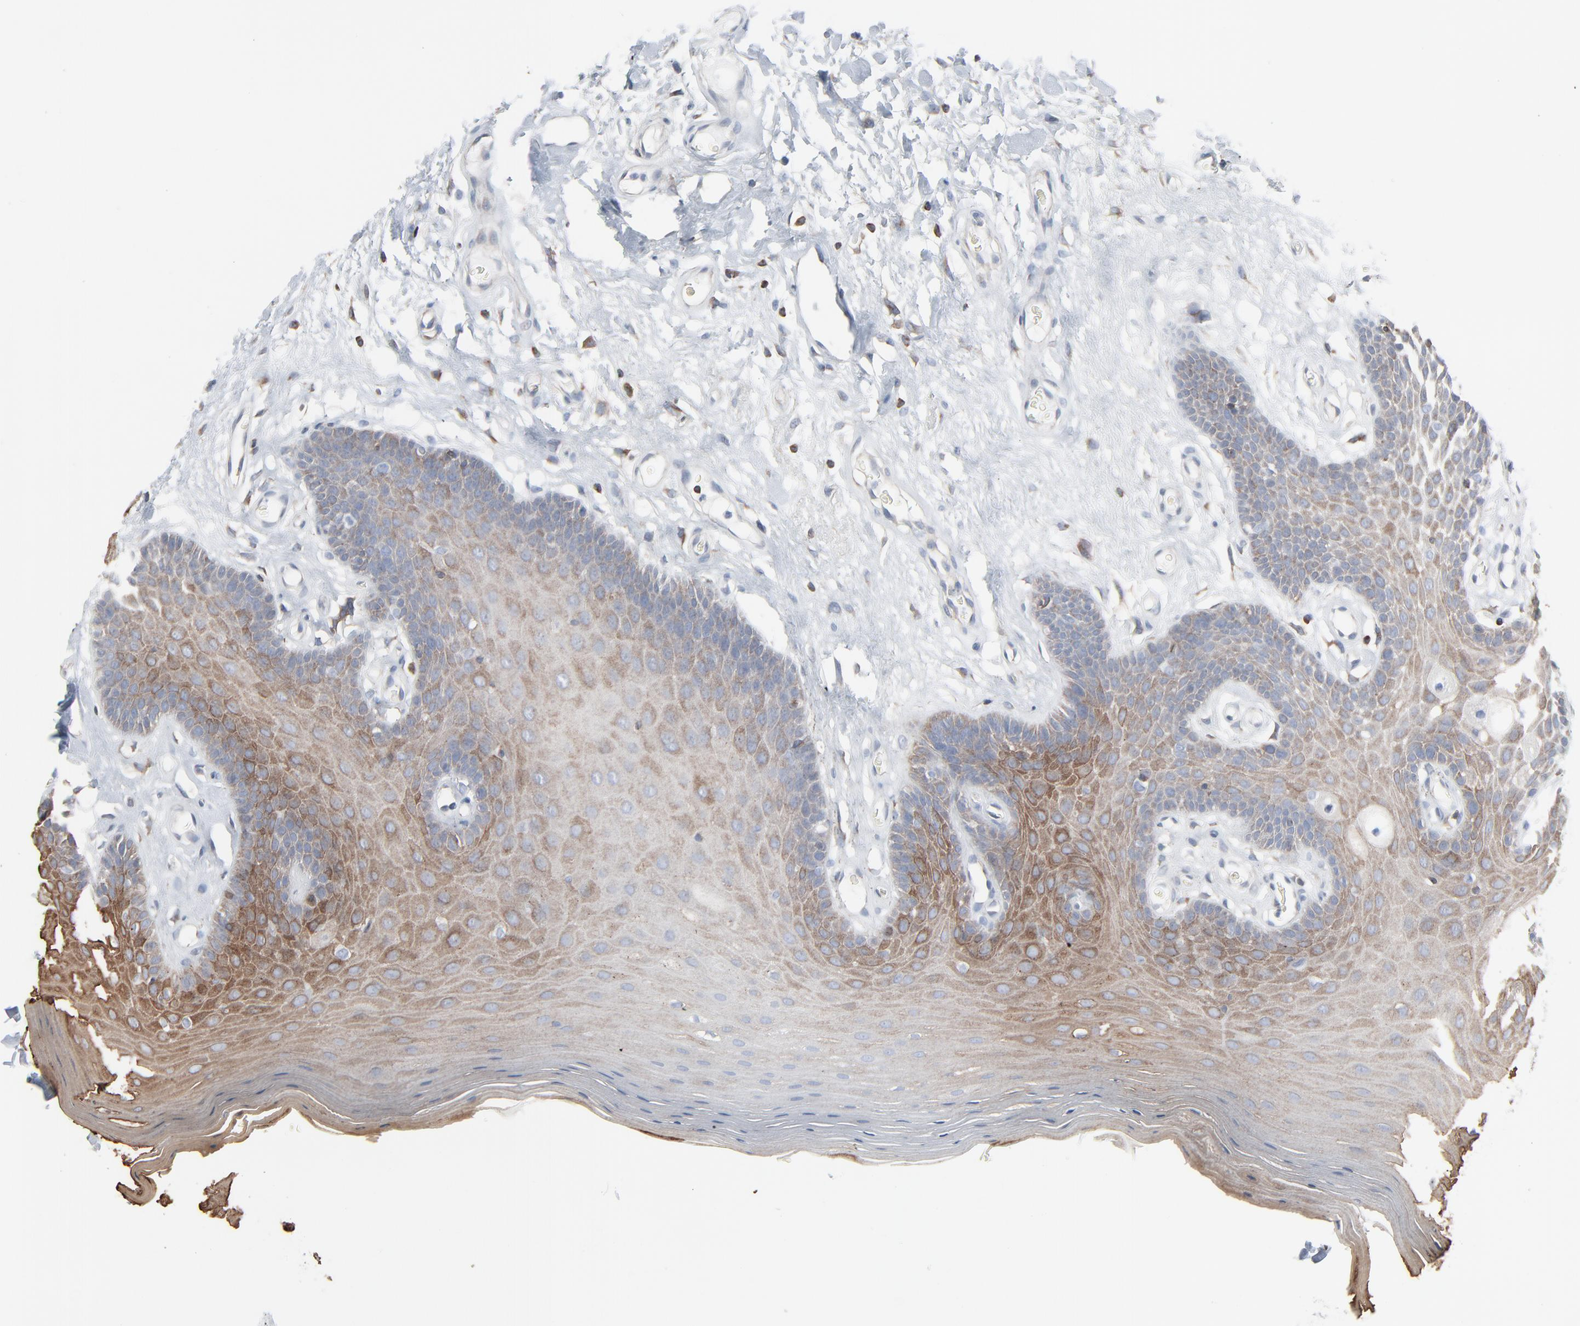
{"staining": {"intensity": "strong", "quantity": ">75%", "location": "cytoplasmic/membranous"}, "tissue": "oral mucosa", "cell_type": "Squamous epithelial cells", "image_type": "normal", "snomed": [{"axis": "morphology", "description": "Normal tissue, NOS"}, {"axis": "morphology", "description": "Squamous cell carcinoma, NOS"}, {"axis": "topography", "description": "Skeletal muscle"}, {"axis": "topography", "description": "Oral tissue"}, {"axis": "topography", "description": "Head-Neck"}], "caption": "Protein staining shows strong cytoplasmic/membranous expression in about >75% of squamous epithelial cells in normal oral mucosa. (DAB (3,3'-diaminobenzidine) IHC, brown staining for protein, blue staining for nuclei).", "gene": "OPTN", "patient": {"sex": "male", "age": 71}}